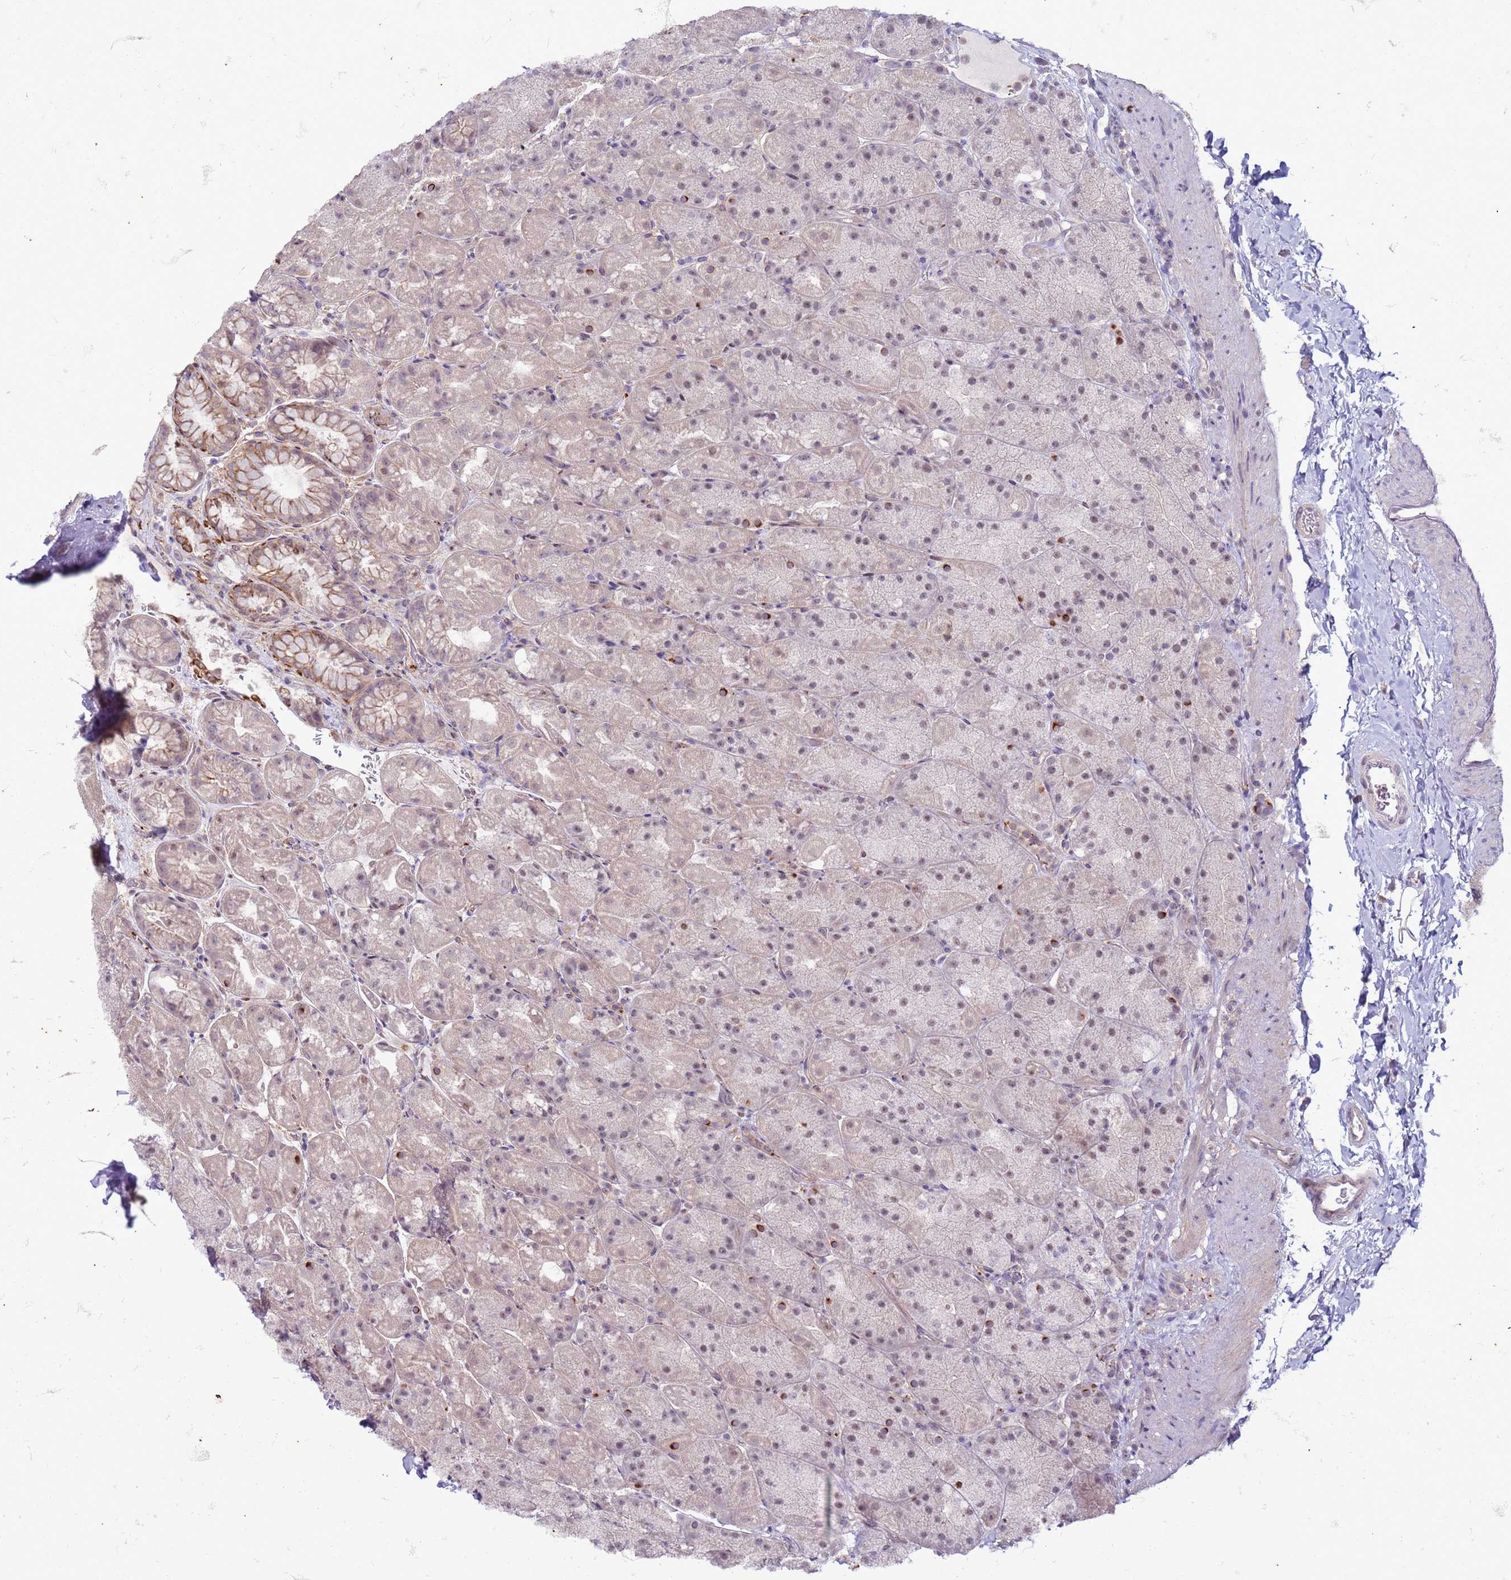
{"staining": {"intensity": "moderate", "quantity": "<25%", "location": "cytoplasmic/membranous"}, "tissue": "stomach", "cell_type": "Glandular cells", "image_type": "normal", "snomed": [{"axis": "morphology", "description": "Normal tissue, NOS"}, {"axis": "topography", "description": "Stomach, upper"}, {"axis": "topography", "description": "Stomach, lower"}], "caption": "A low amount of moderate cytoplasmic/membranous expression is seen in approximately <25% of glandular cells in unremarkable stomach.", "gene": "SLC15A3", "patient": {"sex": "male", "age": 67}}